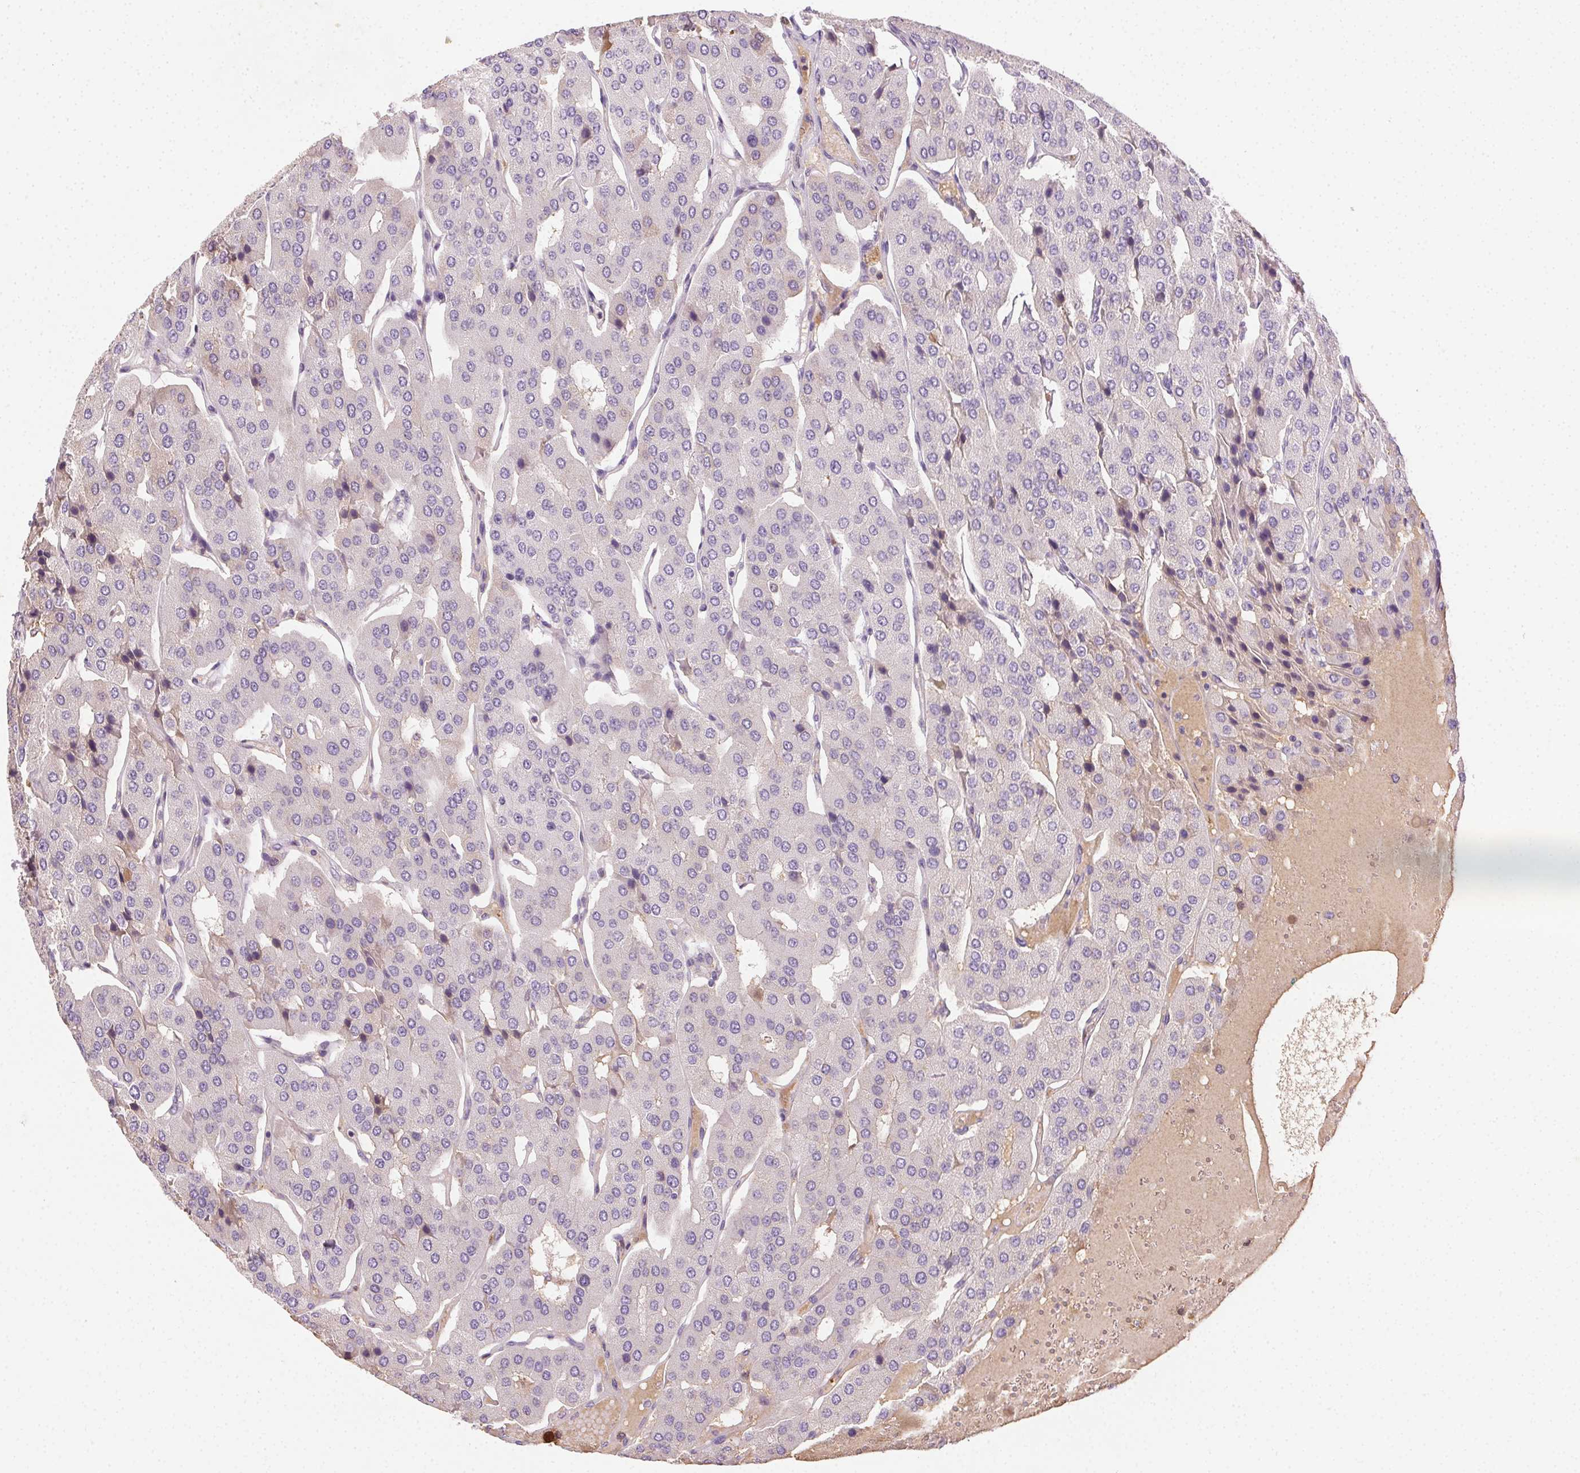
{"staining": {"intensity": "negative", "quantity": "none", "location": "none"}, "tissue": "parathyroid gland", "cell_type": "Glandular cells", "image_type": "normal", "snomed": [{"axis": "morphology", "description": "Normal tissue, NOS"}, {"axis": "morphology", "description": "Adenoma, NOS"}, {"axis": "topography", "description": "Parathyroid gland"}], "caption": "Immunohistochemical staining of benign human parathyroid gland displays no significant staining in glandular cells.", "gene": "BPIFB2", "patient": {"sex": "female", "age": 86}}